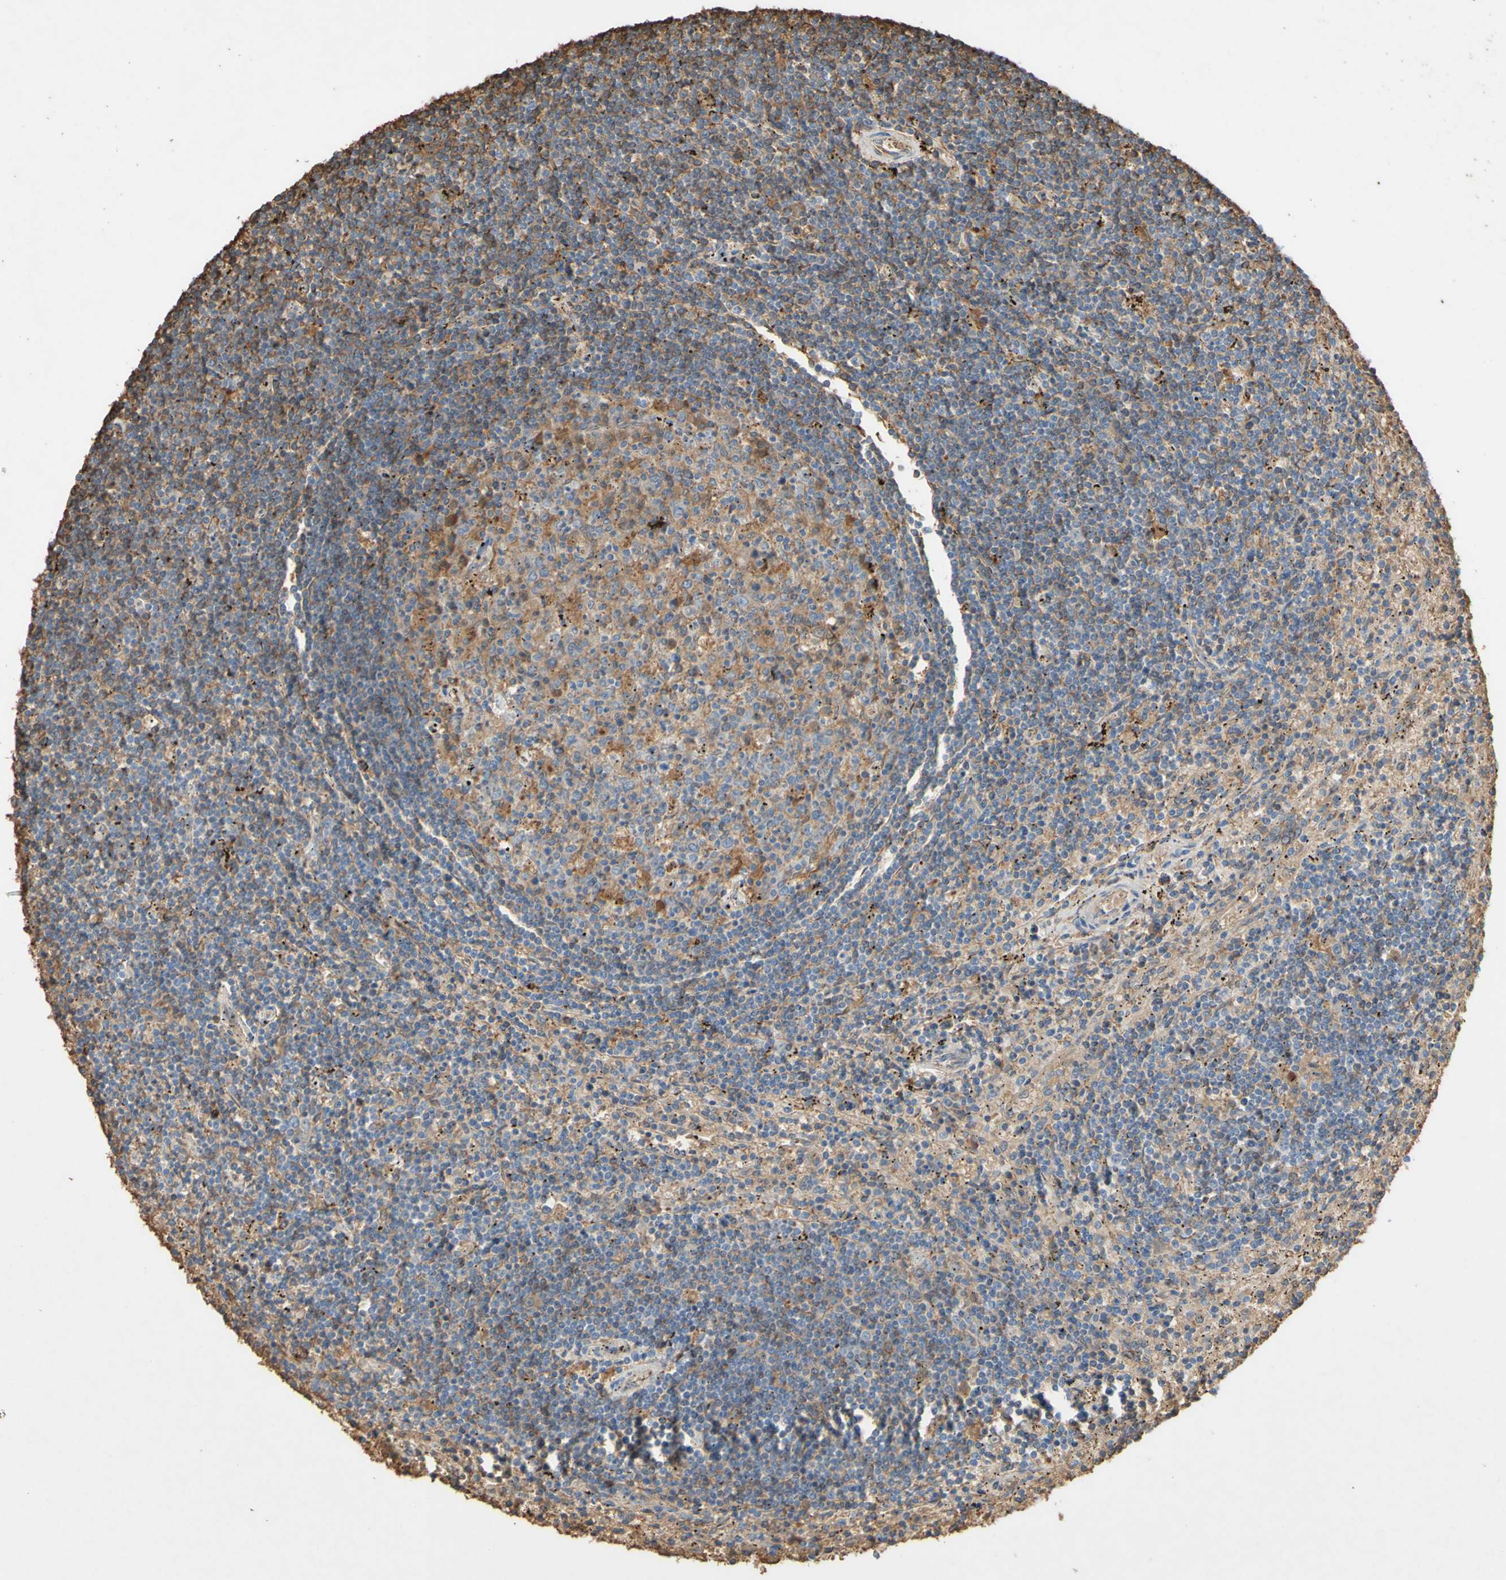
{"staining": {"intensity": "weak", "quantity": "25%-75%", "location": "cytoplasmic/membranous"}, "tissue": "lymphoma", "cell_type": "Tumor cells", "image_type": "cancer", "snomed": [{"axis": "morphology", "description": "Malignant lymphoma, non-Hodgkin's type, Low grade"}, {"axis": "topography", "description": "Spleen"}], "caption": "Low-grade malignant lymphoma, non-Hodgkin's type stained with immunohistochemistry demonstrates weak cytoplasmic/membranous expression in about 25%-75% of tumor cells.", "gene": "PTGDS", "patient": {"sex": "male", "age": 76}}